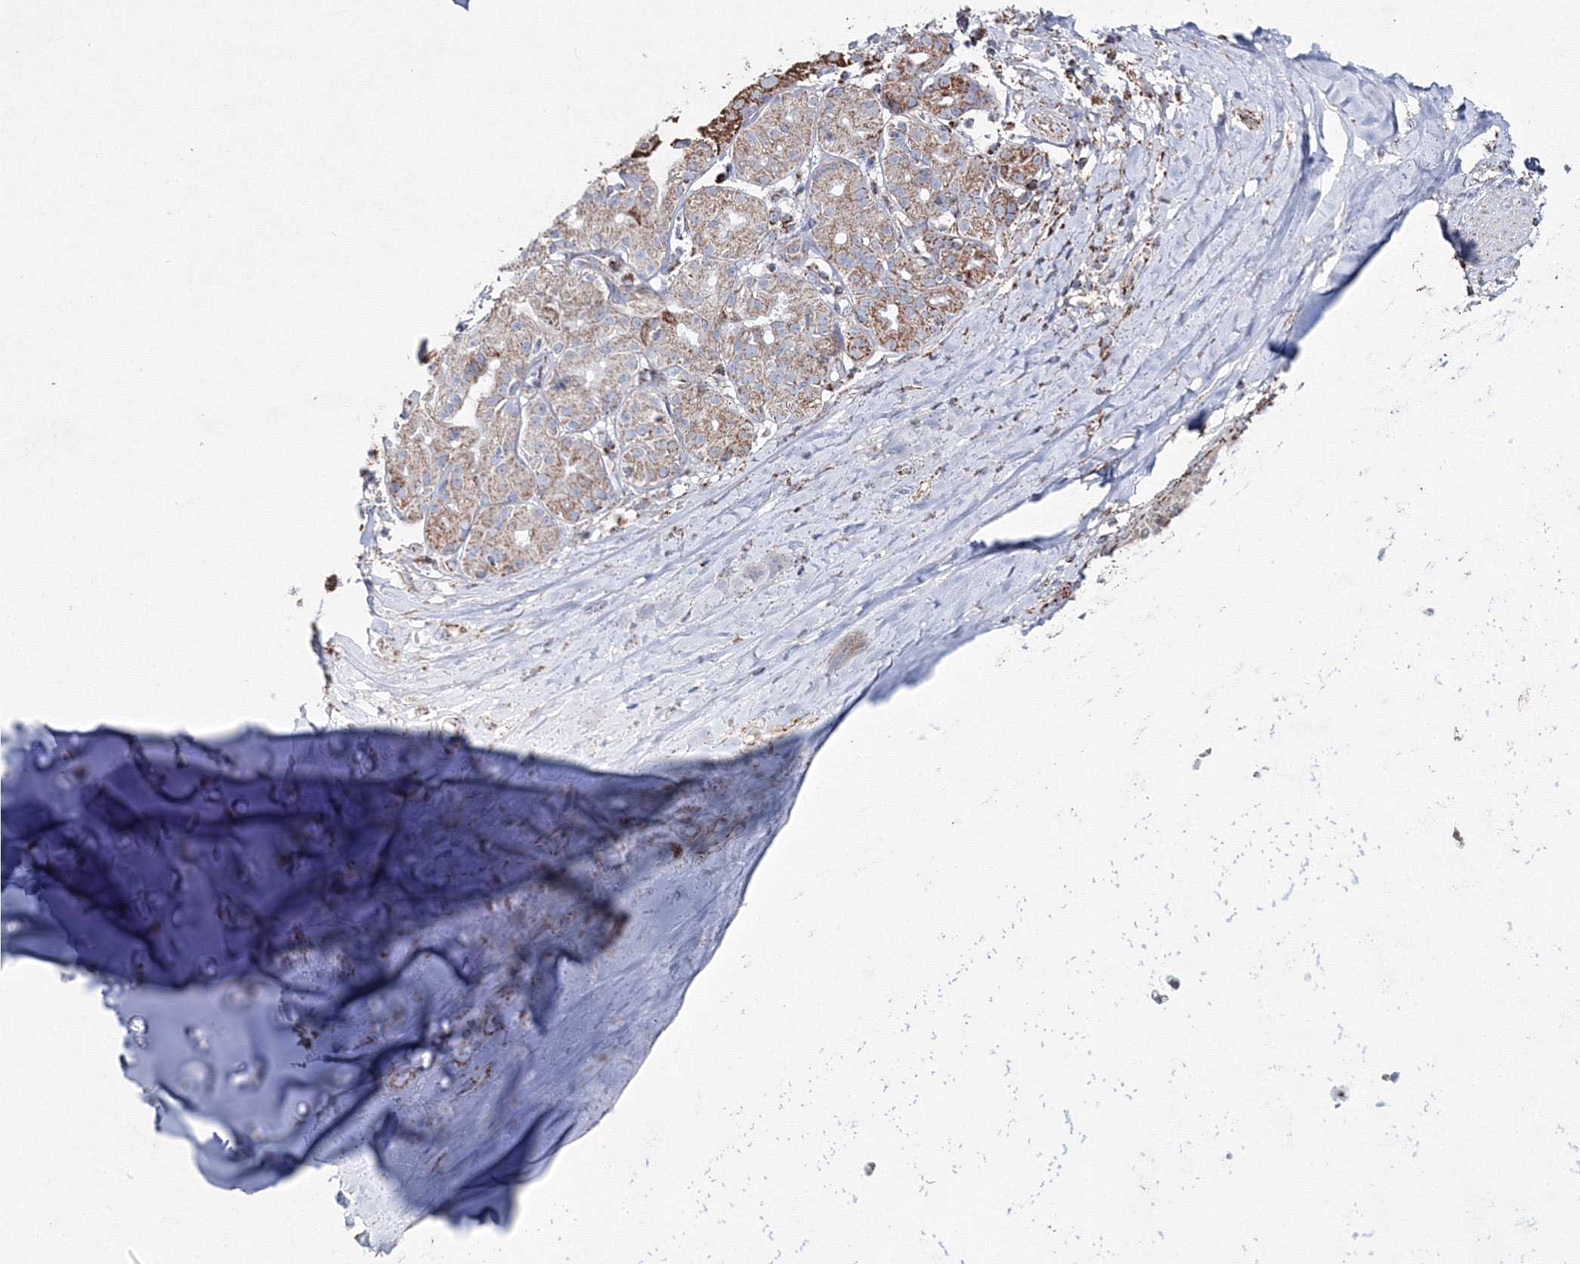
{"staining": {"intensity": "weak", "quantity": "25%-75%", "location": "cytoplasmic/membranous"}, "tissue": "adipose tissue", "cell_type": "Adipocytes", "image_type": "normal", "snomed": [{"axis": "morphology", "description": "Normal tissue, NOS"}, {"axis": "morphology", "description": "Basal cell carcinoma"}, {"axis": "topography", "description": "Cartilage tissue"}, {"axis": "topography", "description": "Nasopharynx"}, {"axis": "topography", "description": "Oral tissue"}], "caption": "Brown immunohistochemical staining in unremarkable adipose tissue shows weak cytoplasmic/membranous expression in about 25%-75% of adipocytes.", "gene": "IGSF9", "patient": {"sex": "female", "age": 77}}